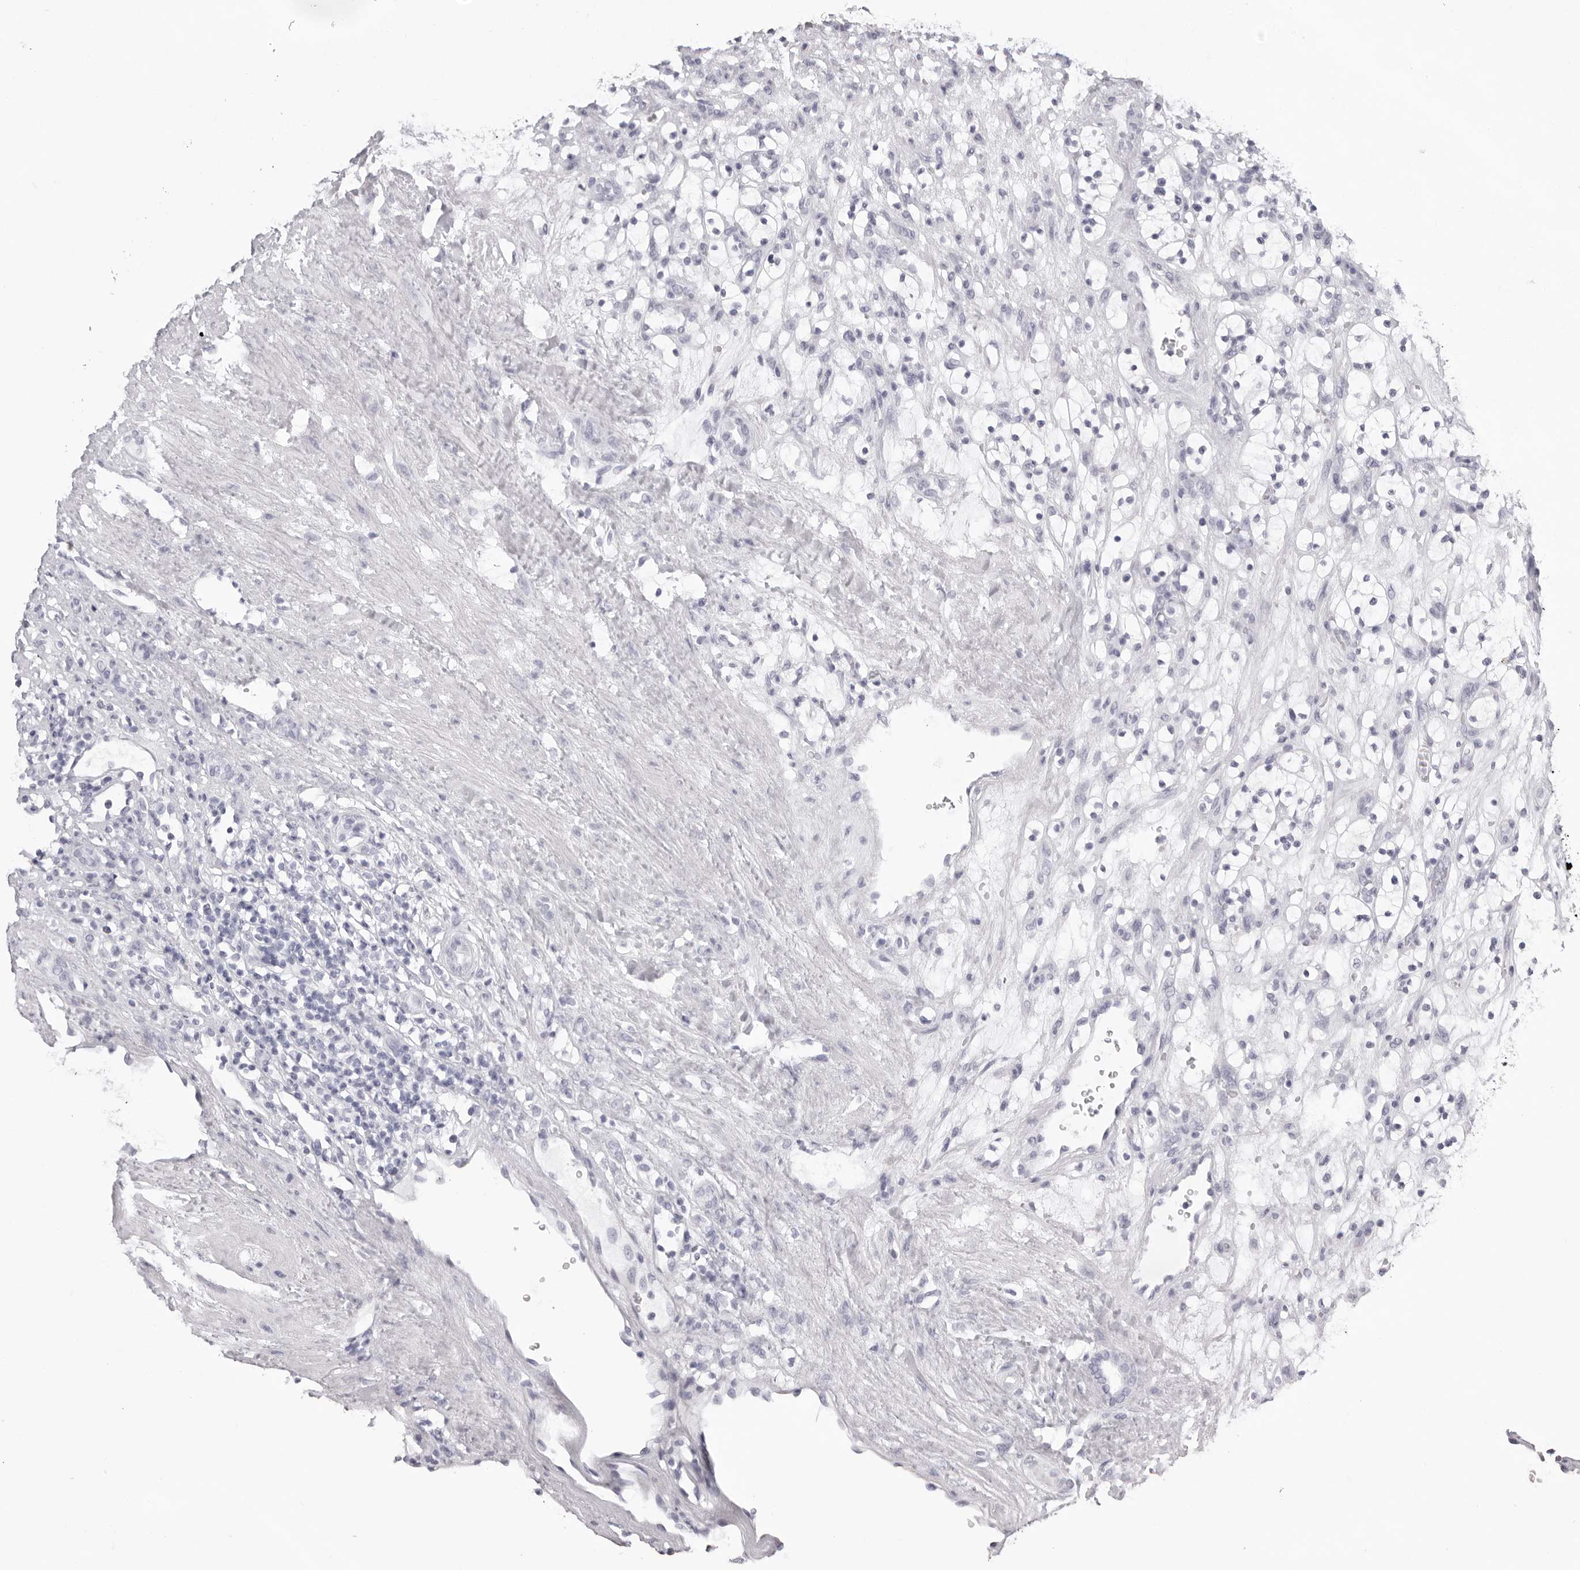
{"staining": {"intensity": "negative", "quantity": "none", "location": "none"}, "tissue": "renal cancer", "cell_type": "Tumor cells", "image_type": "cancer", "snomed": [{"axis": "morphology", "description": "Adenocarcinoma, NOS"}, {"axis": "topography", "description": "Kidney"}], "caption": "Protein analysis of renal cancer (adenocarcinoma) exhibits no significant positivity in tumor cells.", "gene": "TMOD4", "patient": {"sex": "female", "age": 57}}